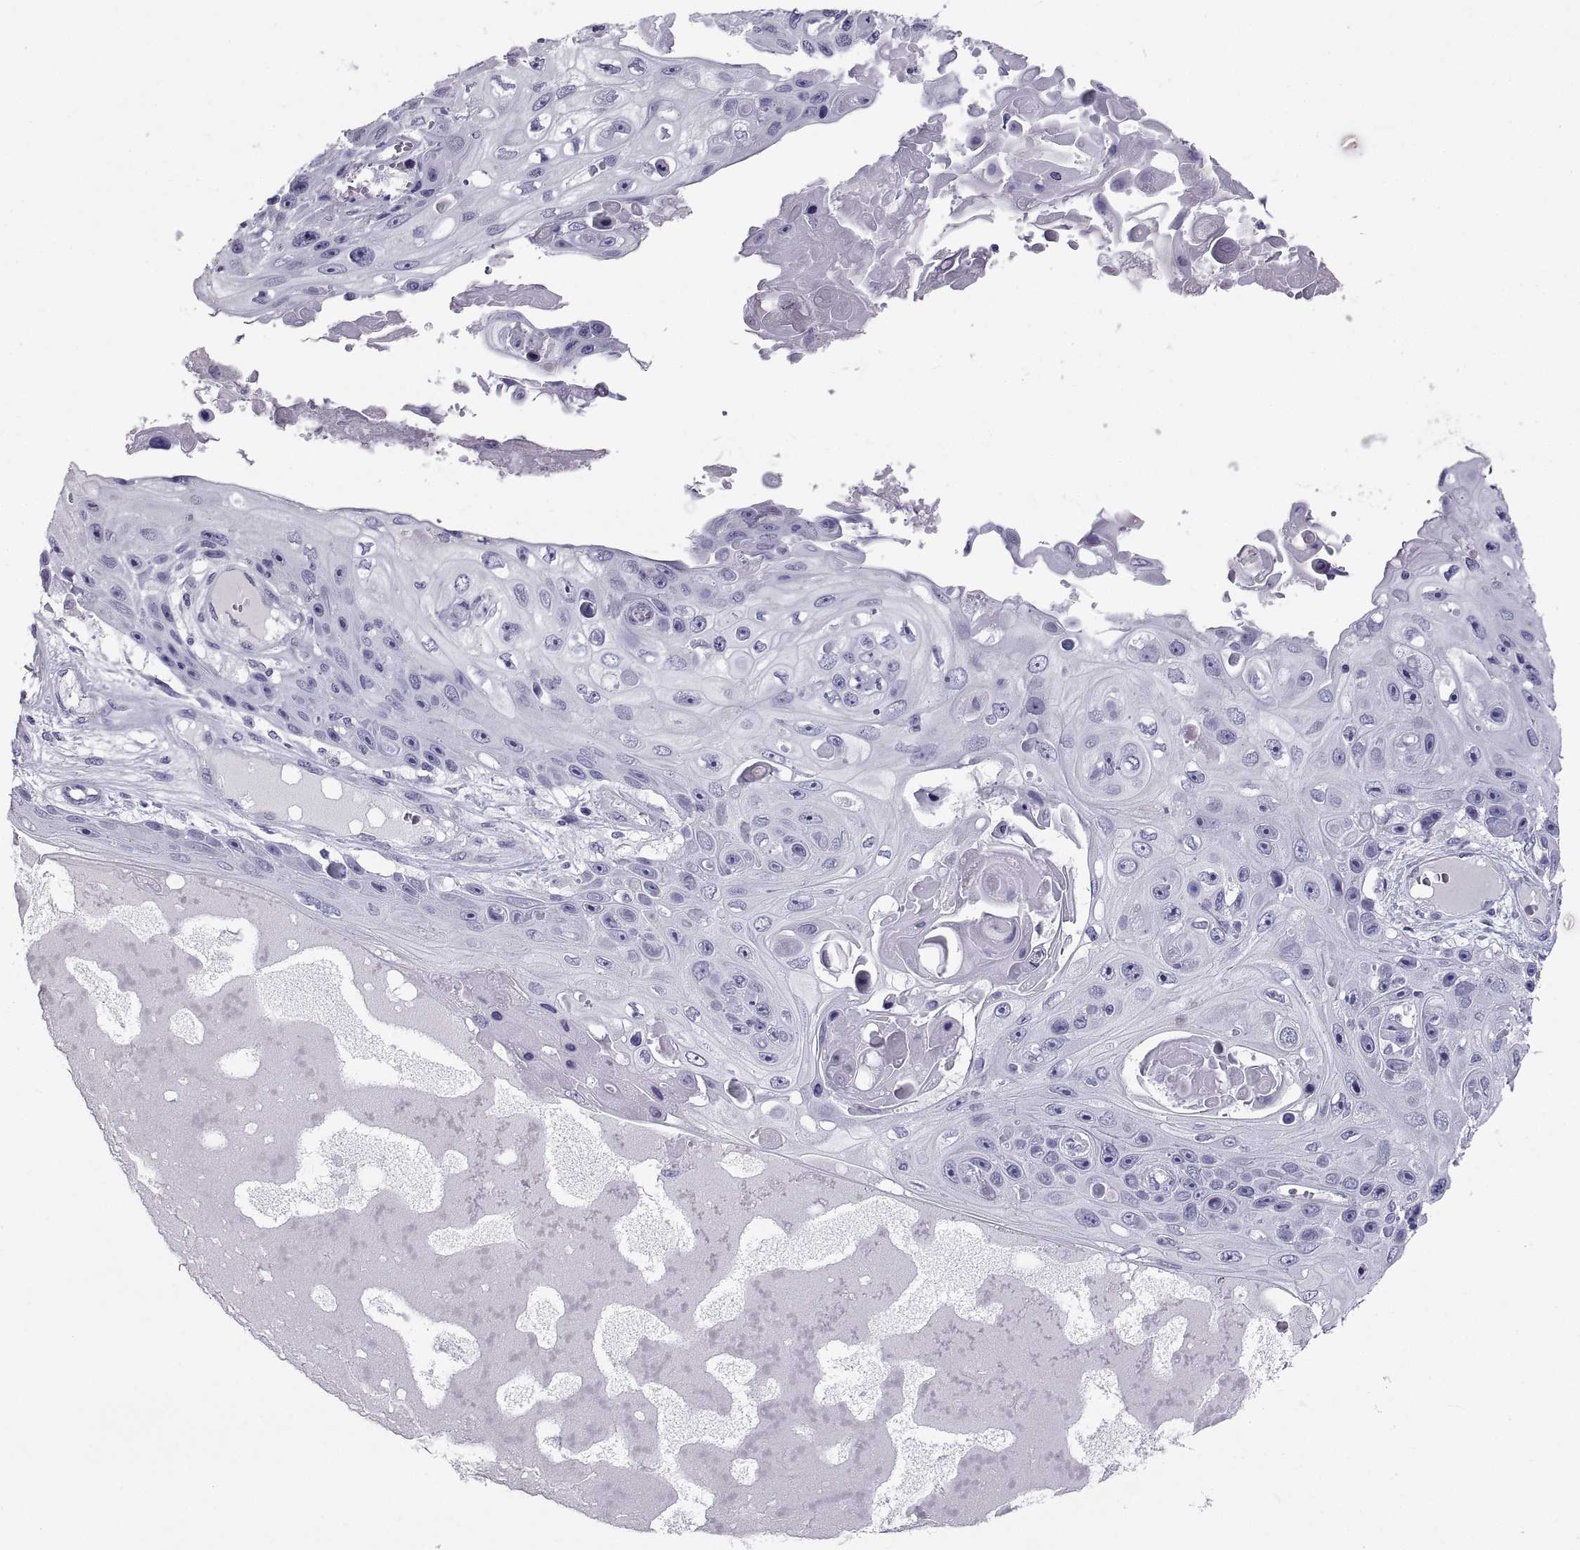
{"staining": {"intensity": "negative", "quantity": "none", "location": "none"}, "tissue": "skin cancer", "cell_type": "Tumor cells", "image_type": "cancer", "snomed": [{"axis": "morphology", "description": "Squamous cell carcinoma, NOS"}, {"axis": "topography", "description": "Skin"}], "caption": "Immunohistochemistry (IHC) image of human squamous cell carcinoma (skin) stained for a protein (brown), which shows no positivity in tumor cells.", "gene": "PCSK1N", "patient": {"sex": "male", "age": 82}}